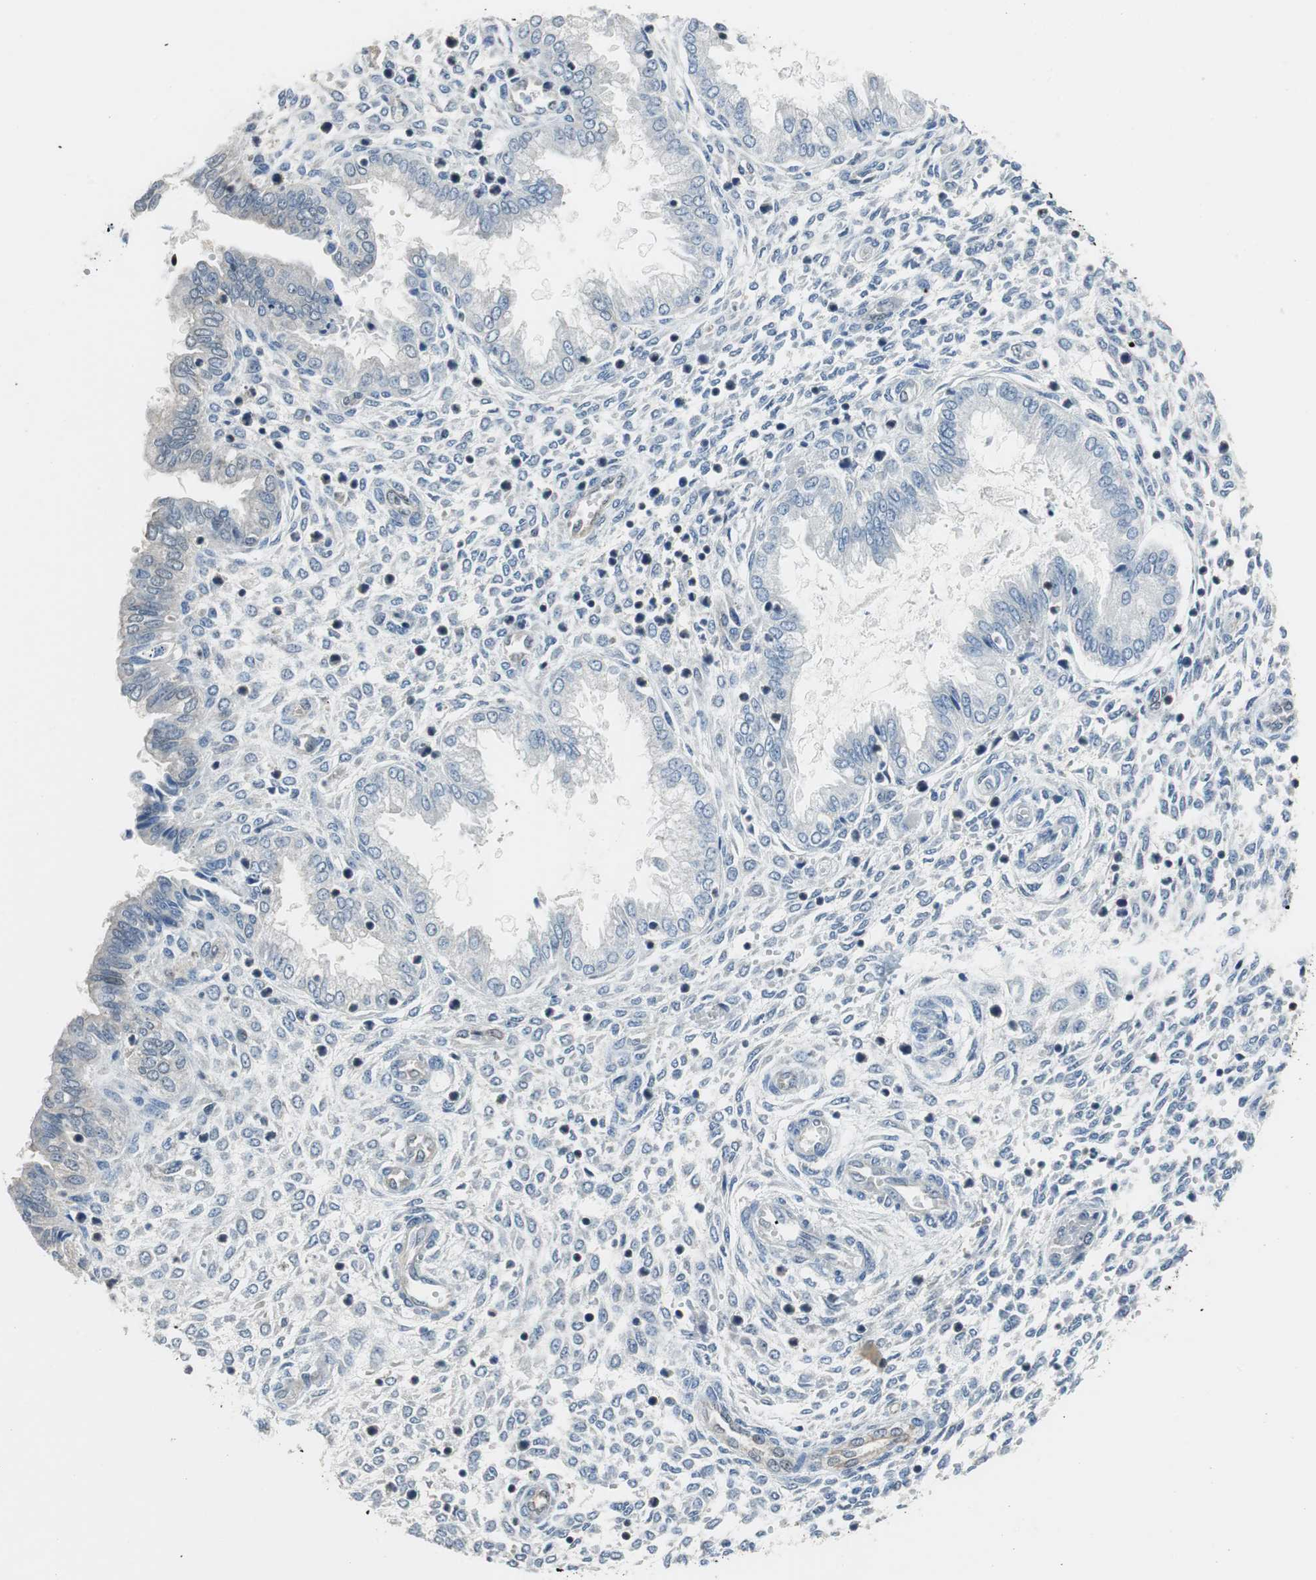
{"staining": {"intensity": "negative", "quantity": "none", "location": "none"}, "tissue": "endometrium", "cell_type": "Cells in endometrial stroma", "image_type": "normal", "snomed": [{"axis": "morphology", "description": "Normal tissue, NOS"}, {"axis": "topography", "description": "Endometrium"}], "caption": "The image demonstrates no significant staining in cells in endometrial stroma of endometrium. (Brightfield microscopy of DAB immunohistochemistry at high magnification).", "gene": "GSDMD", "patient": {"sex": "female", "age": 33}}